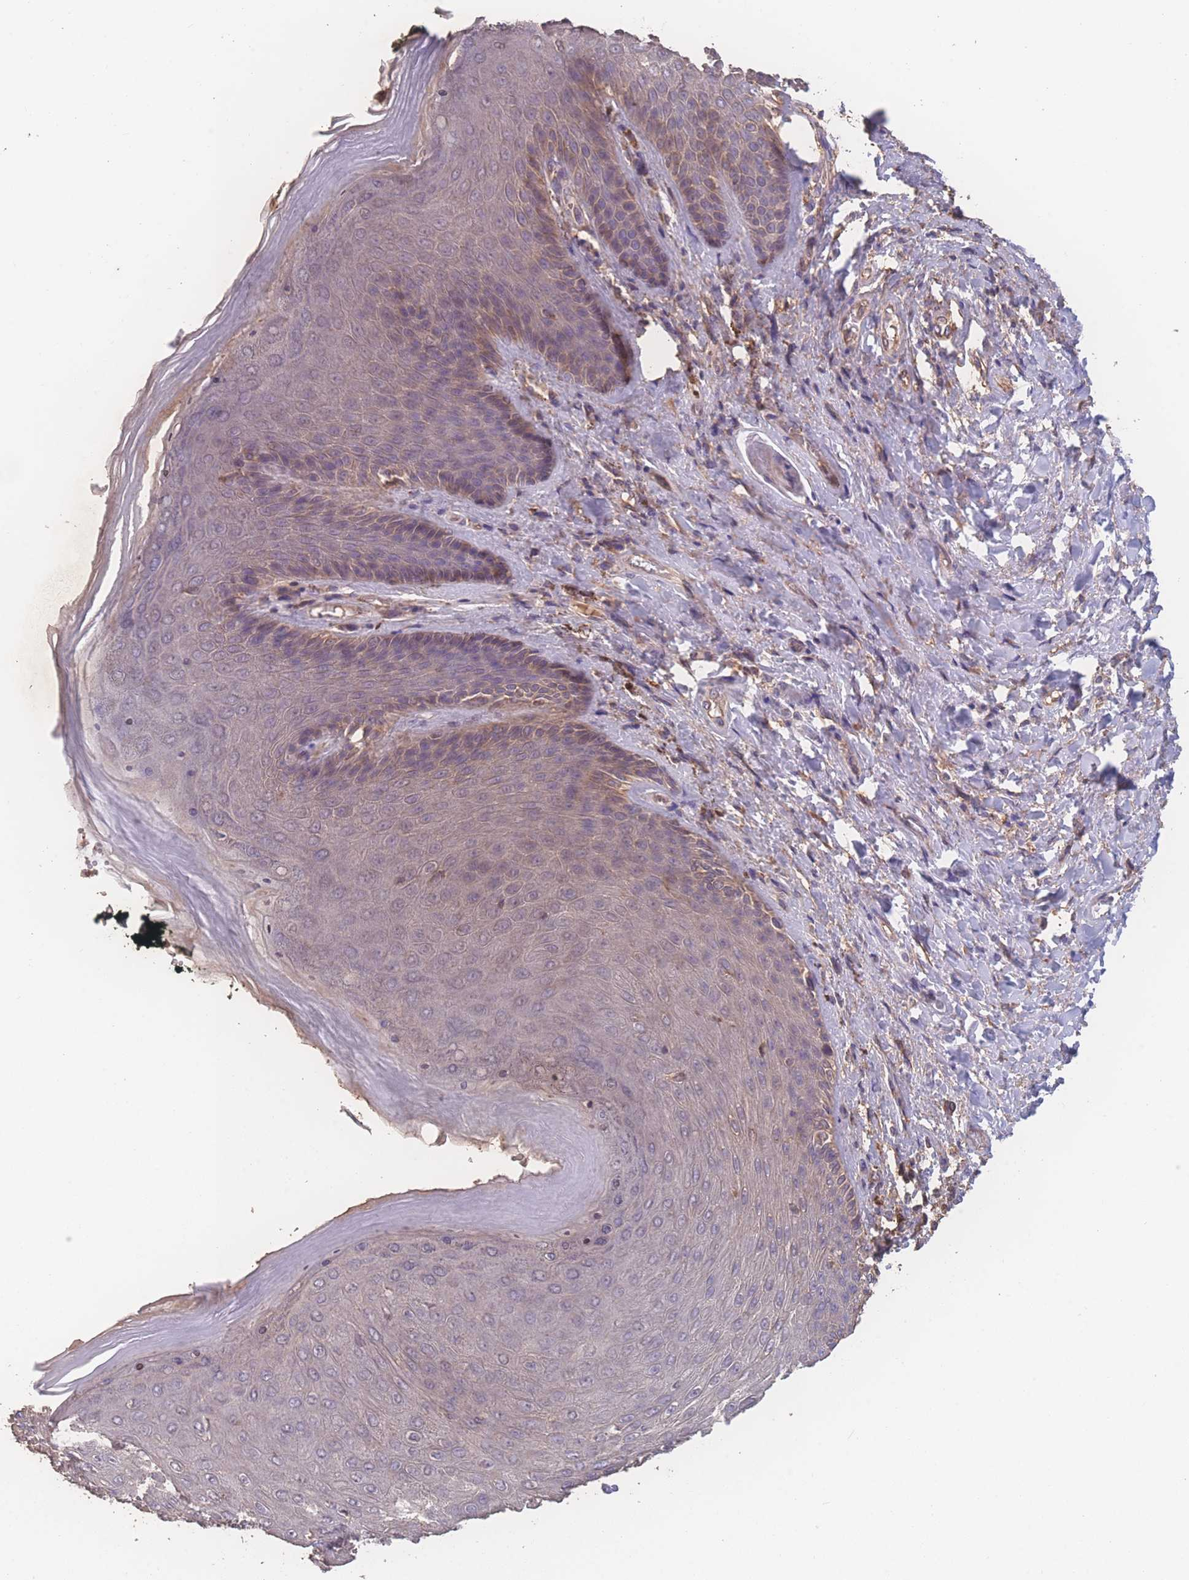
{"staining": {"intensity": "weak", "quantity": "<25%", "location": "cytoplasmic/membranous"}, "tissue": "skin", "cell_type": "Epidermal cells", "image_type": "normal", "snomed": [{"axis": "morphology", "description": "Normal tissue, NOS"}, {"axis": "topography", "description": "Anal"}], "caption": "Skin stained for a protein using immunohistochemistry (IHC) displays no positivity epidermal cells.", "gene": "ATXN10", "patient": {"sex": "female", "age": 89}}